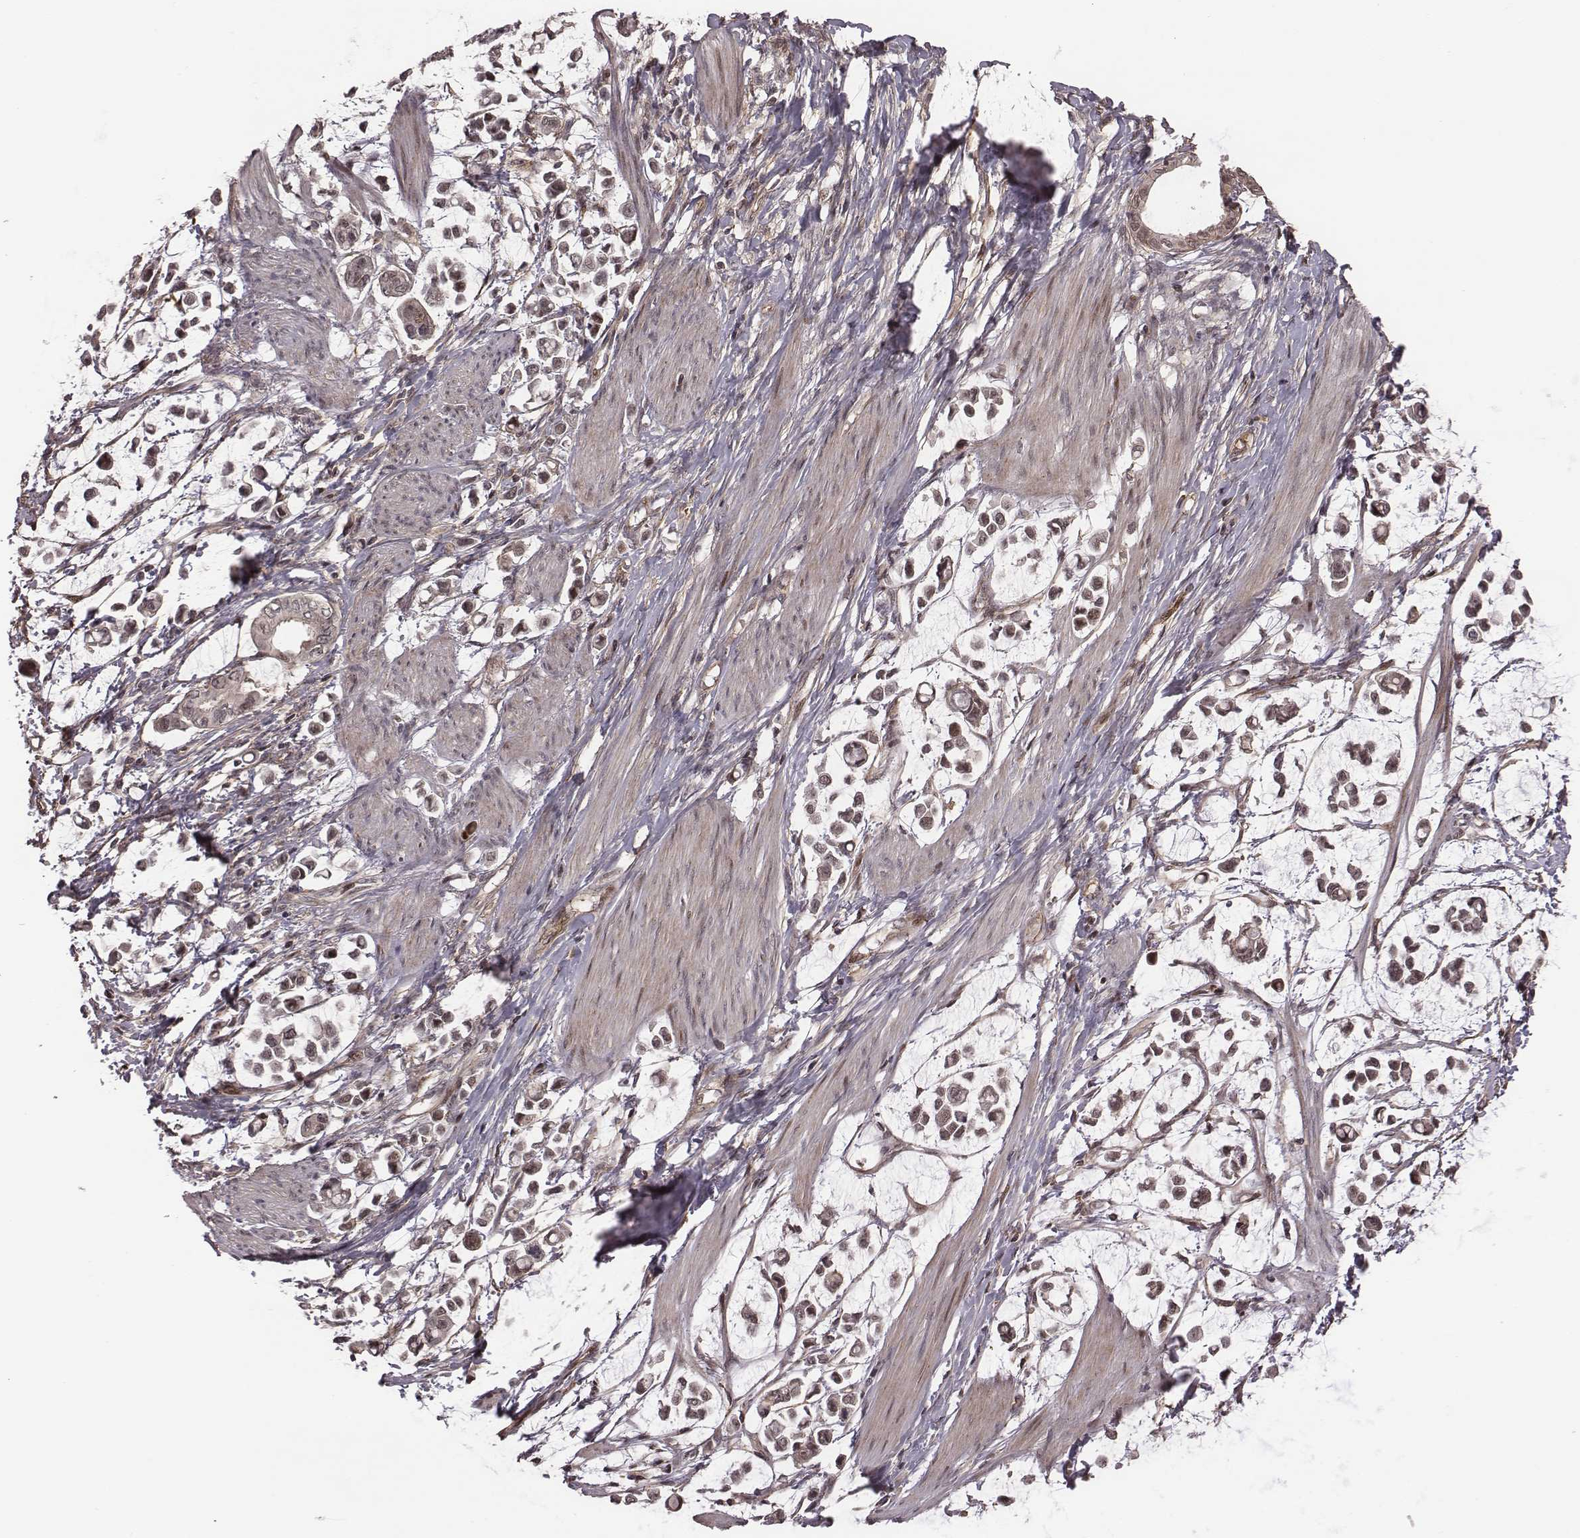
{"staining": {"intensity": "weak", "quantity": "25%-75%", "location": "nuclear"}, "tissue": "stomach cancer", "cell_type": "Tumor cells", "image_type": "cancer", "snomed": [{"axis": "morphology", "description": "Adenocarcinoma, NOS"}, {"axis": "topography", "description": "Stomach"}], "caption": "The immunohistochemical stain highlights weak nuclear staining in tumor cells of adenocarcinoma (stomach) tissue.", "gene": "RPL3", "patient": {"sex": "male", "age": 82}}